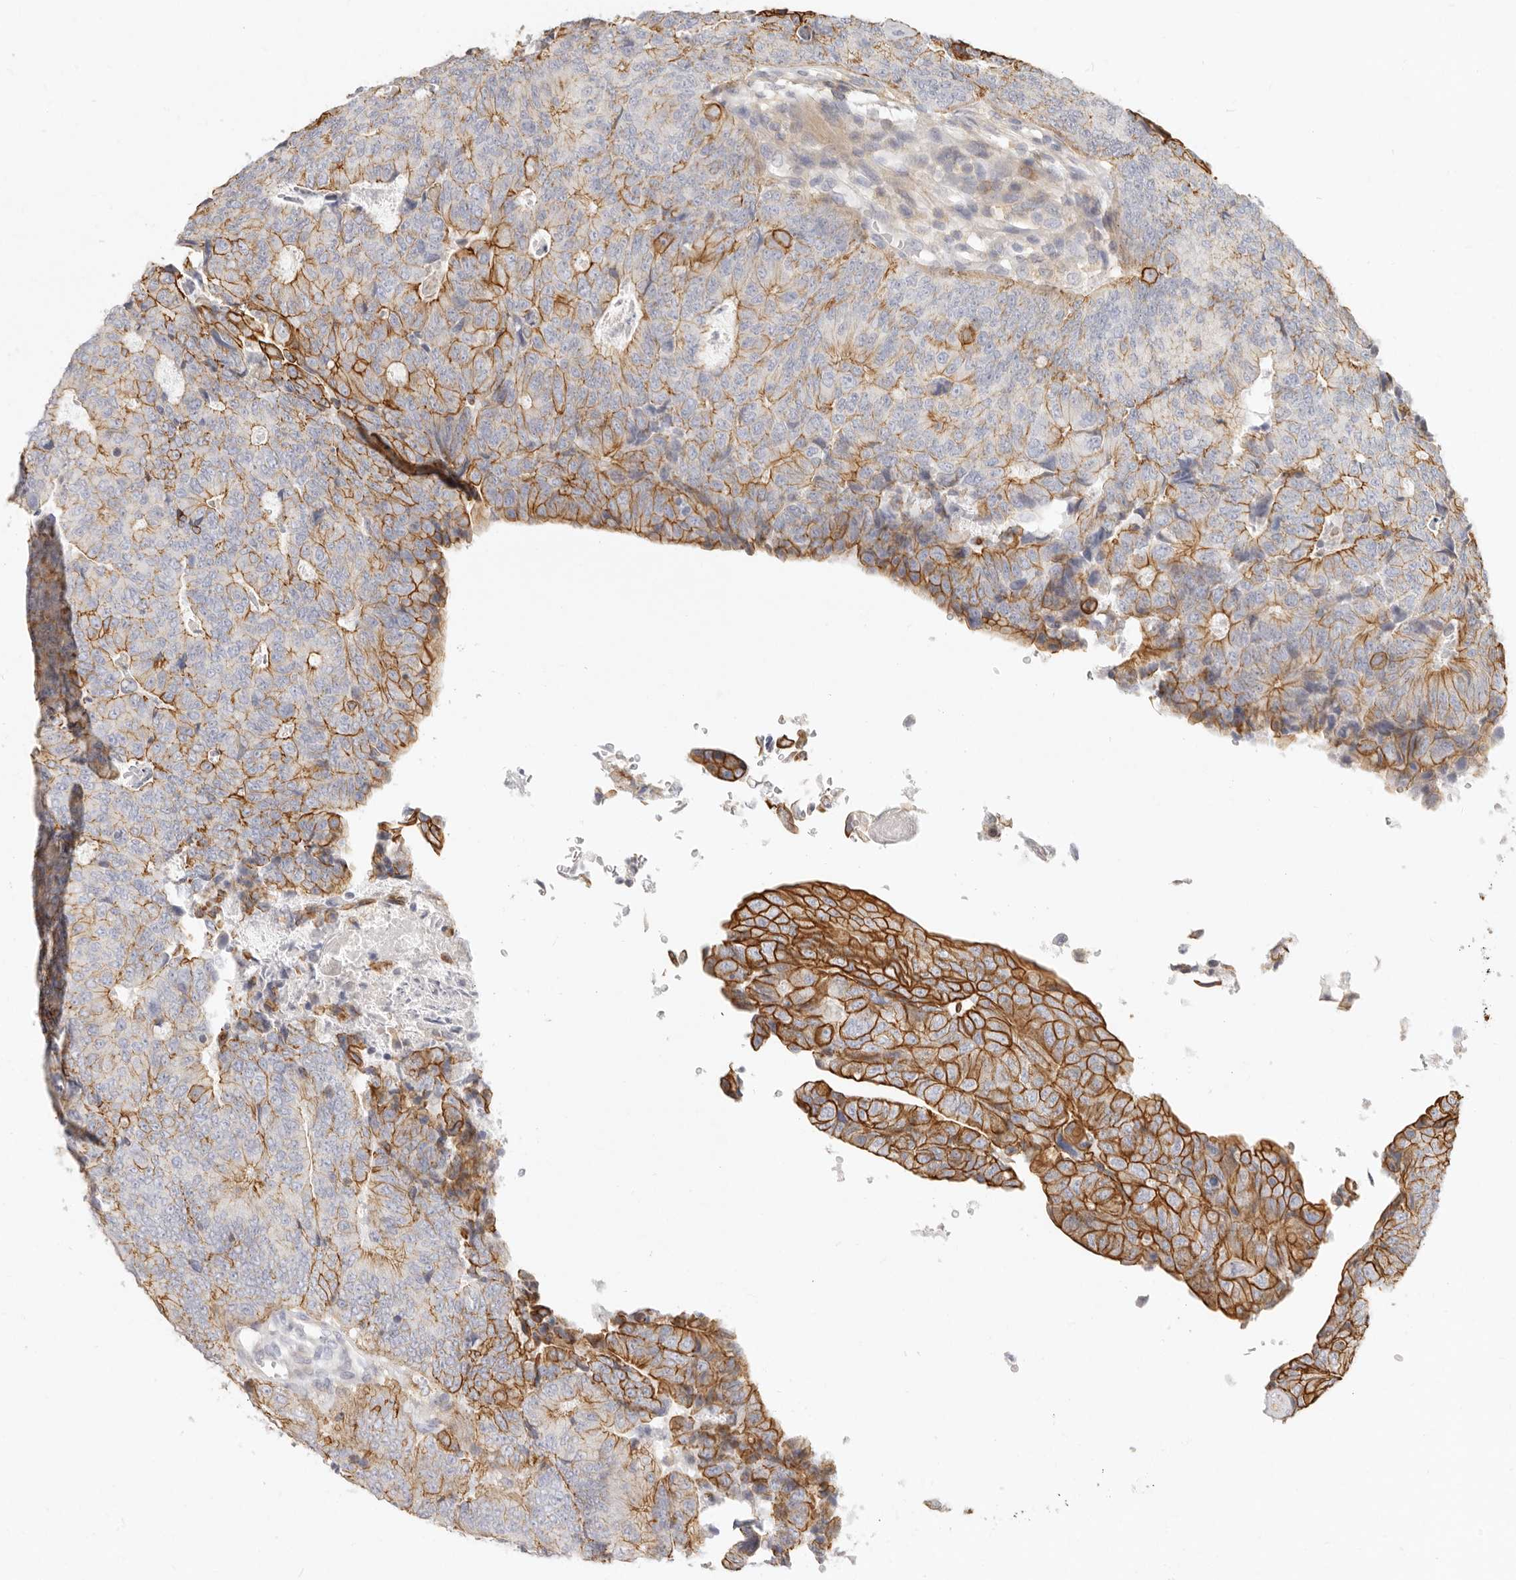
{"staining": {"intensity": "strong", "quantity": "25%-75%", "location": "cytoplasmic/membranous"}, "tissue": "colorectal cancer", "cell_type": "Tumor cells", "image_type": "cancer", "snomed": [{"axis": "morphology", "description": "Adenocarcinoma, NOS"}, {"axis": "topography", "description": "Colon"}], "caption": "Tumor cells exhibit high levels of strong cytoplasmic/membranous expression in about 25%-75% of cells in human colorectal cancer. Immunohistochemistry (ihc) stains the protein of interest in brown and the nuclei are stained blue.", "gene": "NIBAN1", "patient": {"sex": "female", "age": 67}}